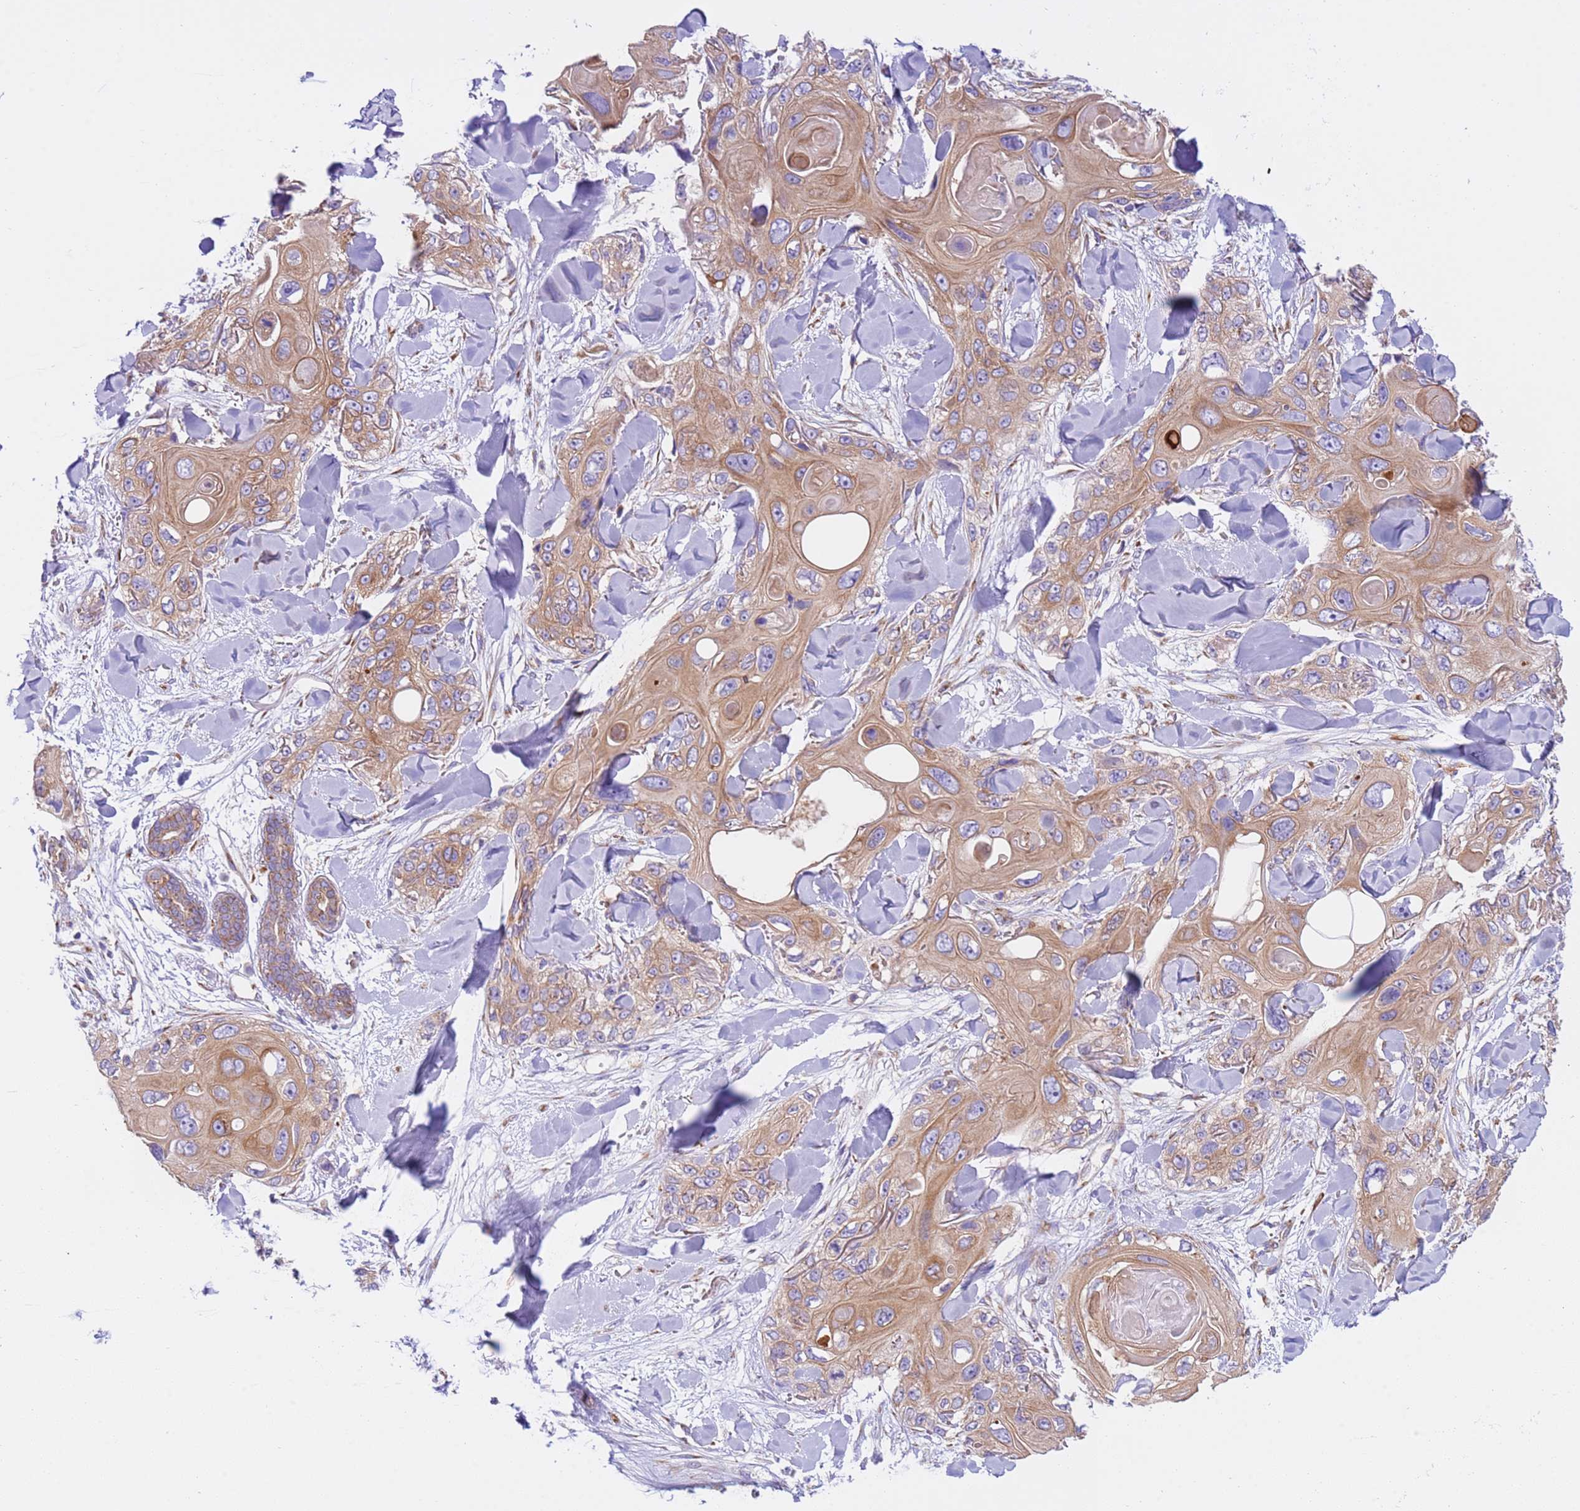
{"staining": {"intensity": "moderate", "quantity": ">75%", "location": "cytoplasmic/membranous"}, "tissue": "skin cancer", "cell_type": "Tumor cells", "image_type": "cancer", "snomed": [{"axis": "morphology", "description": "Normal tissue, NOS"}, {"axis": "morphology", "description": "Squamous cell carcinoma, NOS"}, {"axis": "topography", "description": "Skin"}], "caption": "Immunohistochemistry (IHC) photomicrograph of neoplastic tissue: skin squamous cell carcinoma stained using immunohistochemistry (IHC) exhibits medium levels of moderate protein expression localized specifically in the cytoplasmic/membranous of tumor cells, appearing as a cytoplasmic/membranous brown color.", "gene": "VARS1", "patient": {"sex": "male", "age": 72}}